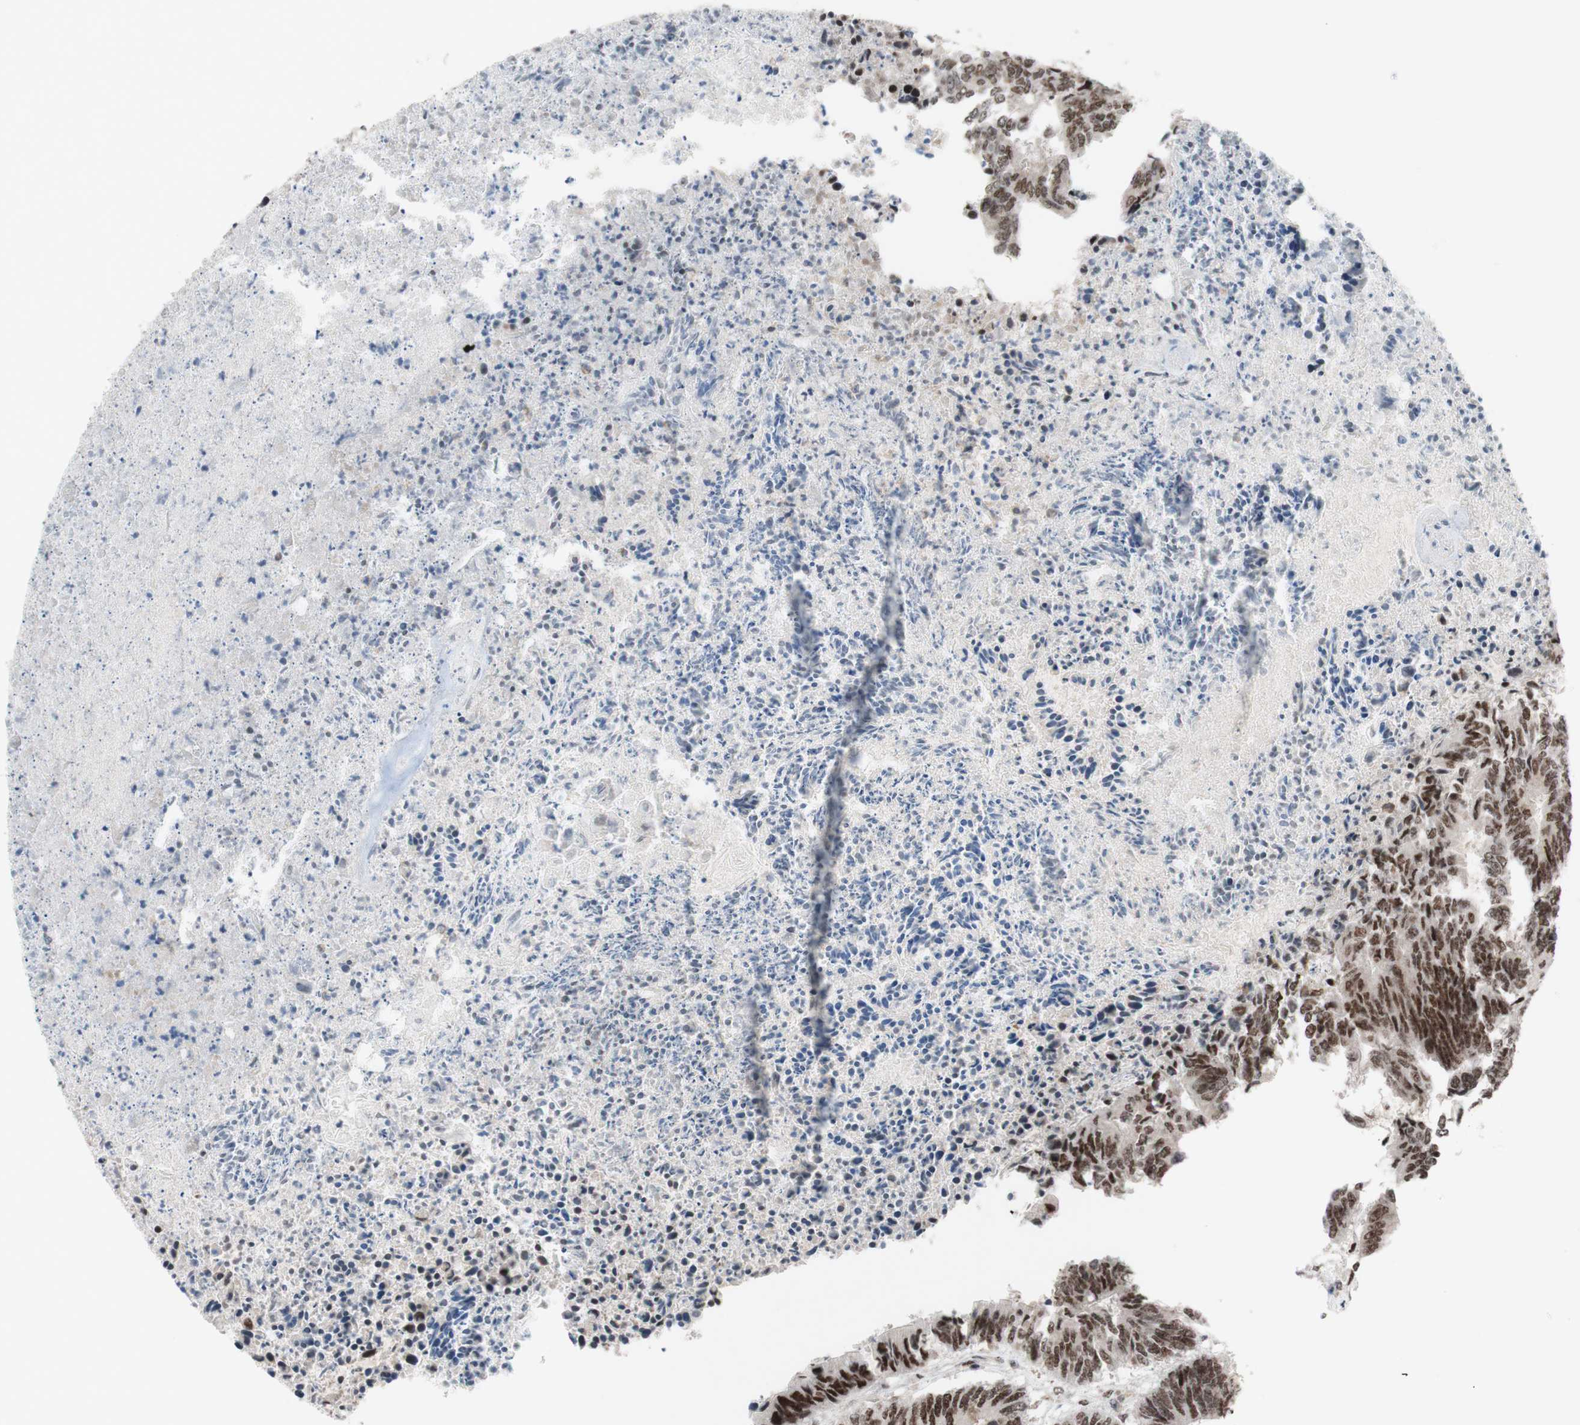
{"staining": {"intensity": "moderate", "quantity": ">75%", "location": "nuclear"}, "tissue": "colorectal cancer", "cell_type": "Tumor cells", "image_type": "cancer", "snomed": [{"axis": "morphology", "description": "Adenocarcinoma, NOS"}, {"axis": "topography", "description": "Rectum"}], "caption": "This histopathology image exhibits adenocarcinoma (colorectal) stained with immunohistochemistry to label a protein in brown. The nuclear of tumor cells show moderate positivity for the protein. Nuclei are counter-stained blue.", "gene": "POLR1A", "patient": {"sex": "male", "age": 63}}